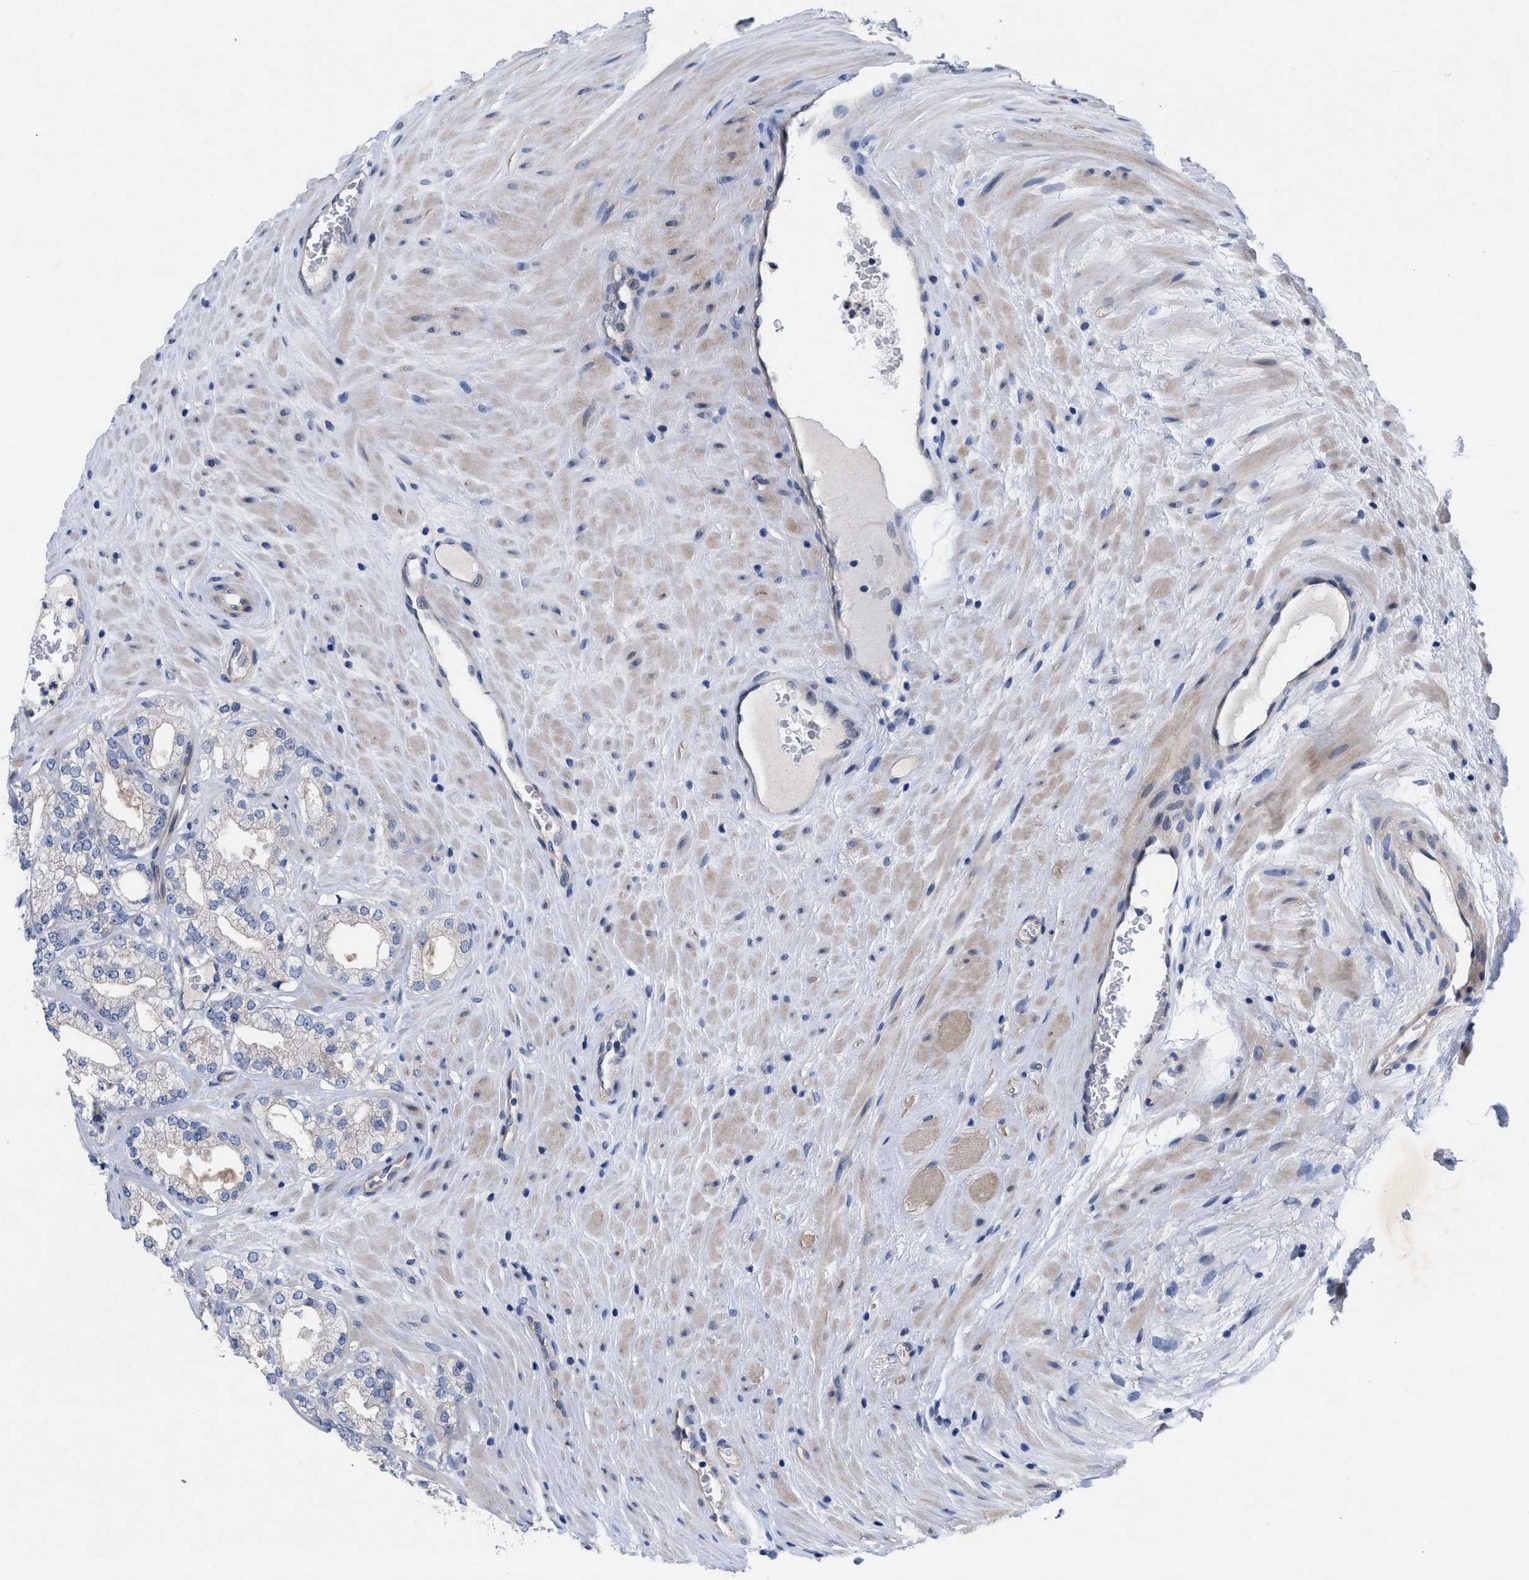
{"staining": {"intensity": "negative", "quantity": "none", "location": "none"}, "tissue": "prostate cancer", "cell_type": "Tumor cells", "image_type": "cancer", "snomed": [{"axis": "morphology", "description": "Adenocarcinoma, High grade"}, {"axis": "topography", "description": "Prostate"}], "caption": "Immunohistochemistry micrograph of neoplastic tissue: prostate adenocarcinoma (high-grade) stained with DAB (3,3'-diaminobenzidine) demonstrates no significant protein positivity in tumor cells.", "gene": "NDEL1", "patient": {"sex": "male", "age": 71}}